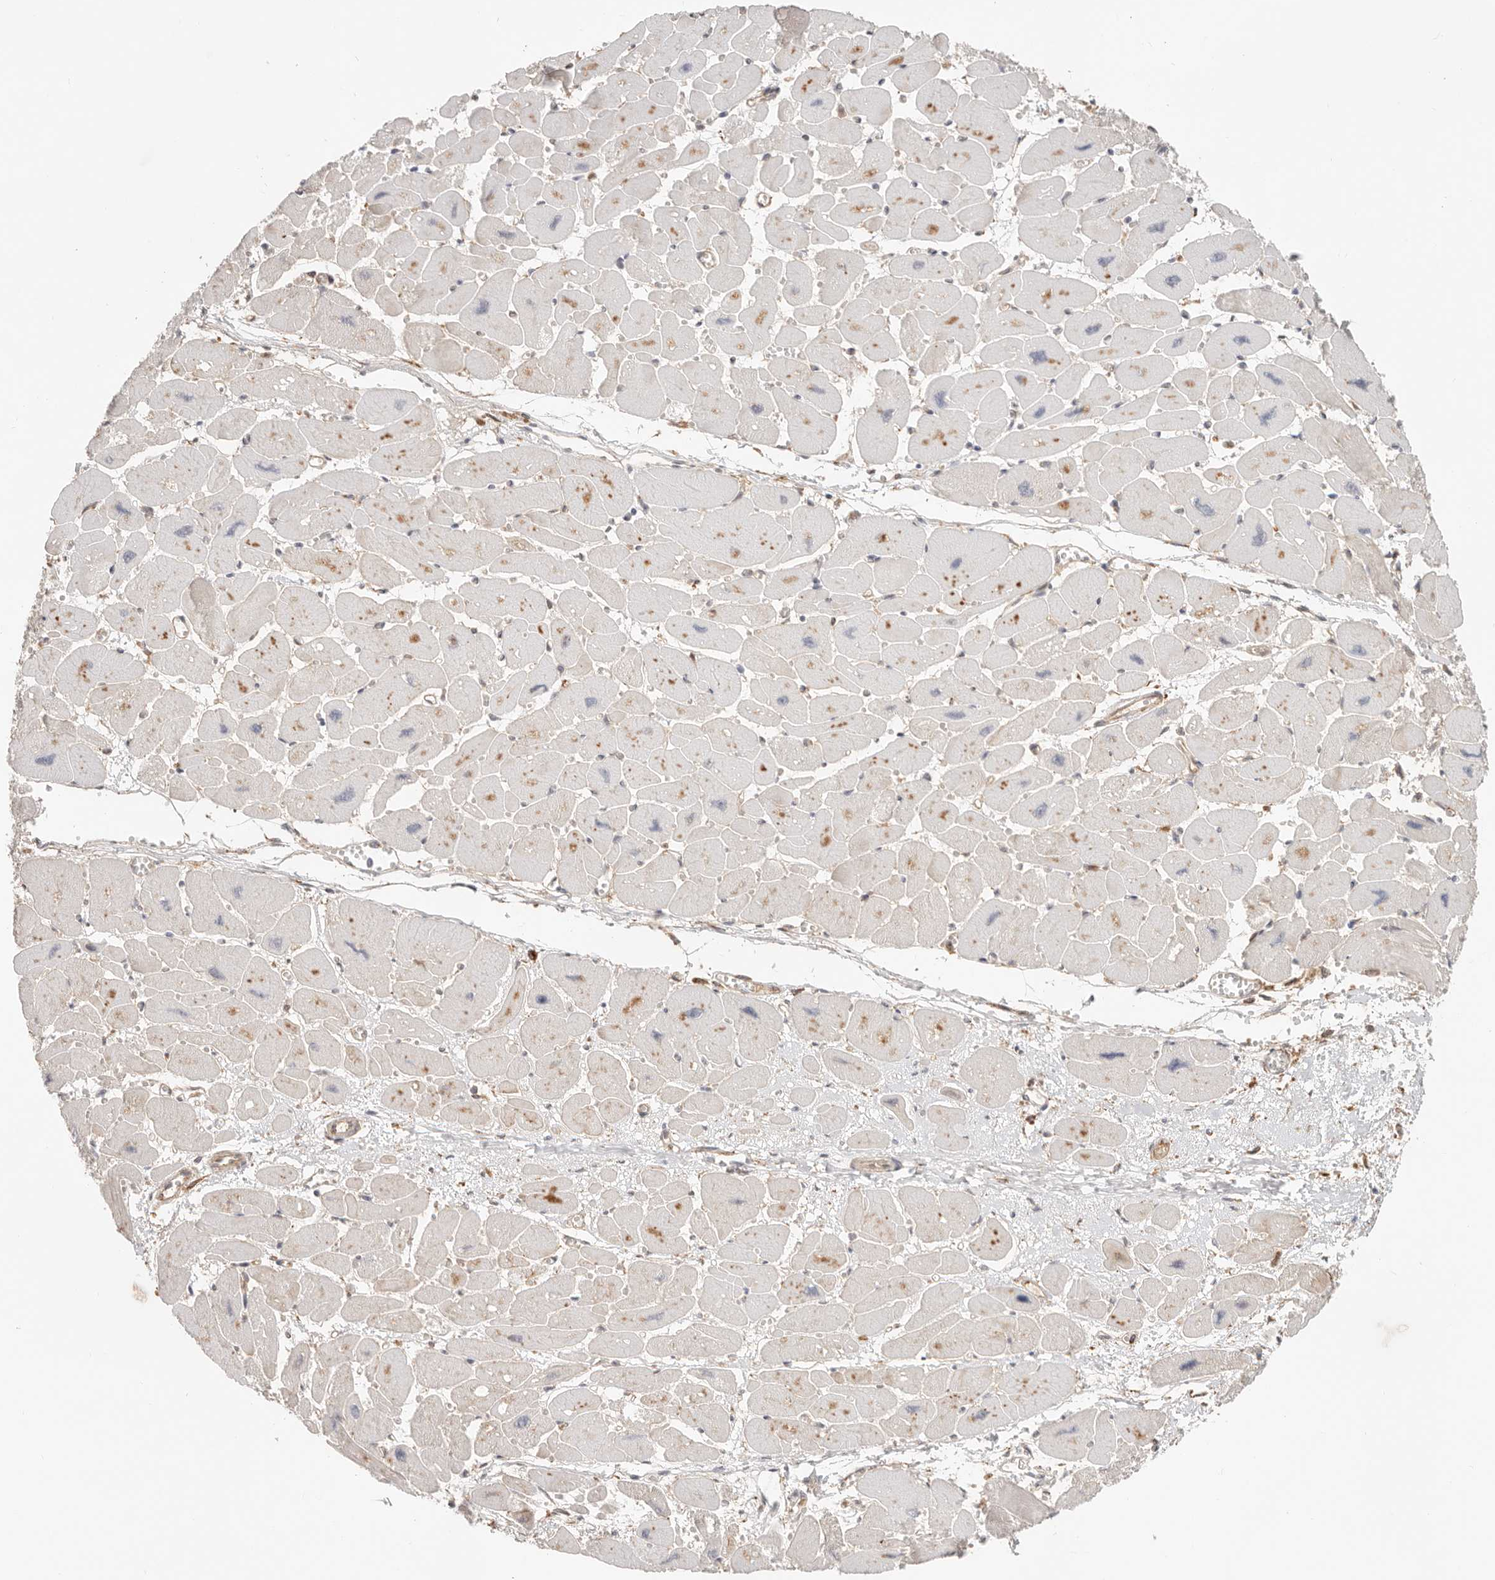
{"staining": {"intensity": "moderate", "quantity": "25%-75%", "location": "cytoplasmic/membranous"}, "tissue": "heart muscle", "cell_type": "Cardiomyocytes", "image_type": "normal", "snomed": [{"axis": "morphology", "description": "Normal tissue, NOS"}, {"axis": "topography", "description": "Heart"}], "caption": "About 25%-75% of cardiomyocytes in benign heart muscle demonstrate moderate cytoplasmic/membranous protein staining as visualized by brown immunohistochemical staining.", "gene": "HEXD", "patient": {"sex": "female", "age": 54}}